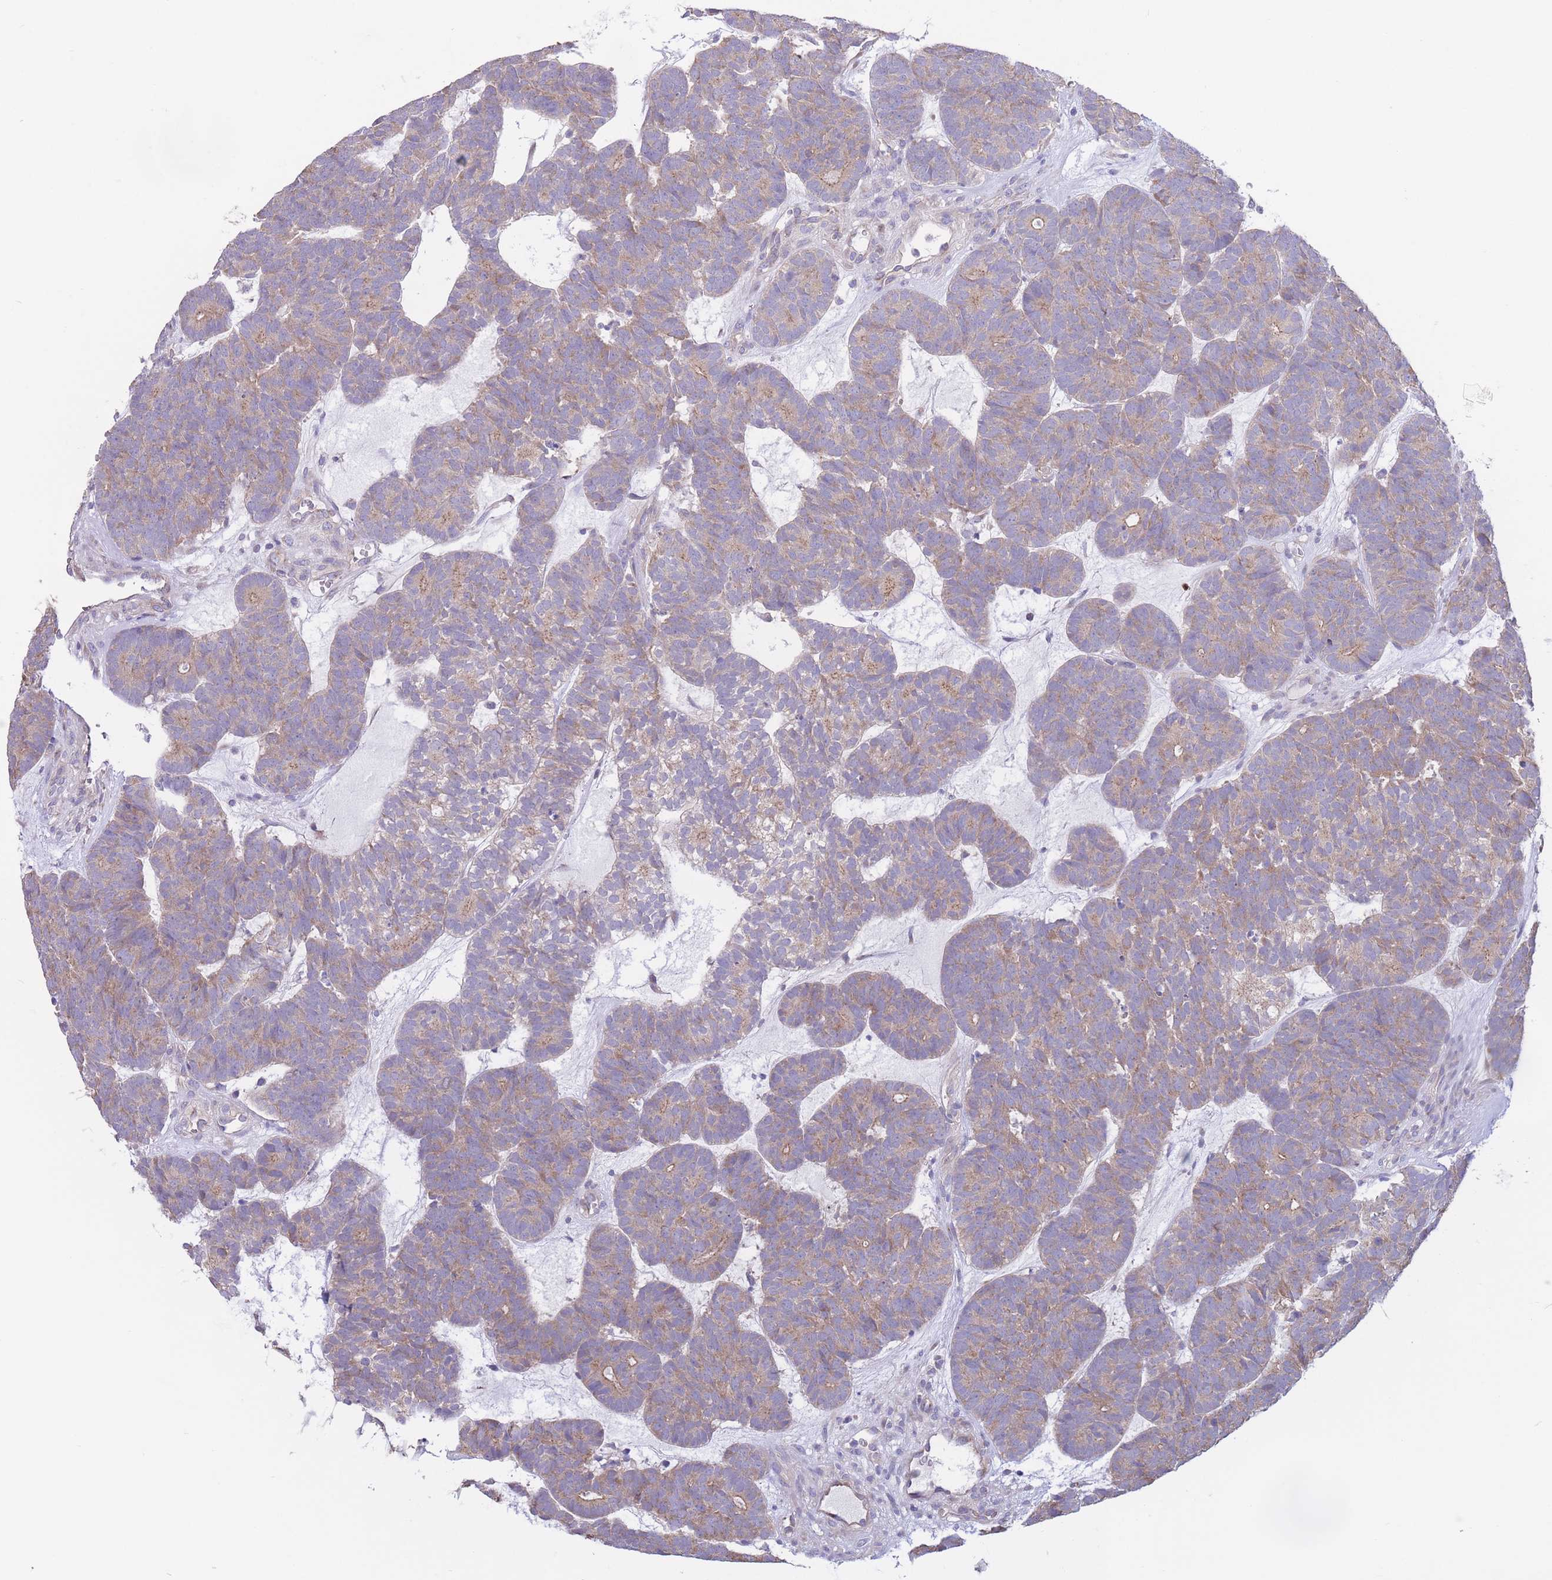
{"staining": {"intensity": "weak", "quantity": ">75%", "location": "cytoplasmic/membranous"}, "tissue": "head and neck cancer", "cell_type": "Tumor cells", "image_type": "cancer", "snomed": [{"axis": "morphology", "description": "Adenocarcinoma, NOS"}, {"axis": "topography", "description": "Head-Neck"}], "caption": "Adenocarcinoma (head and neck) stained with a brown dye displays weak cytoplasmic/membranous positive expression in approximately >75% of tumor cells.", "gene": "ALS2CL", "patient": {"sex": "female", "age": 81}}